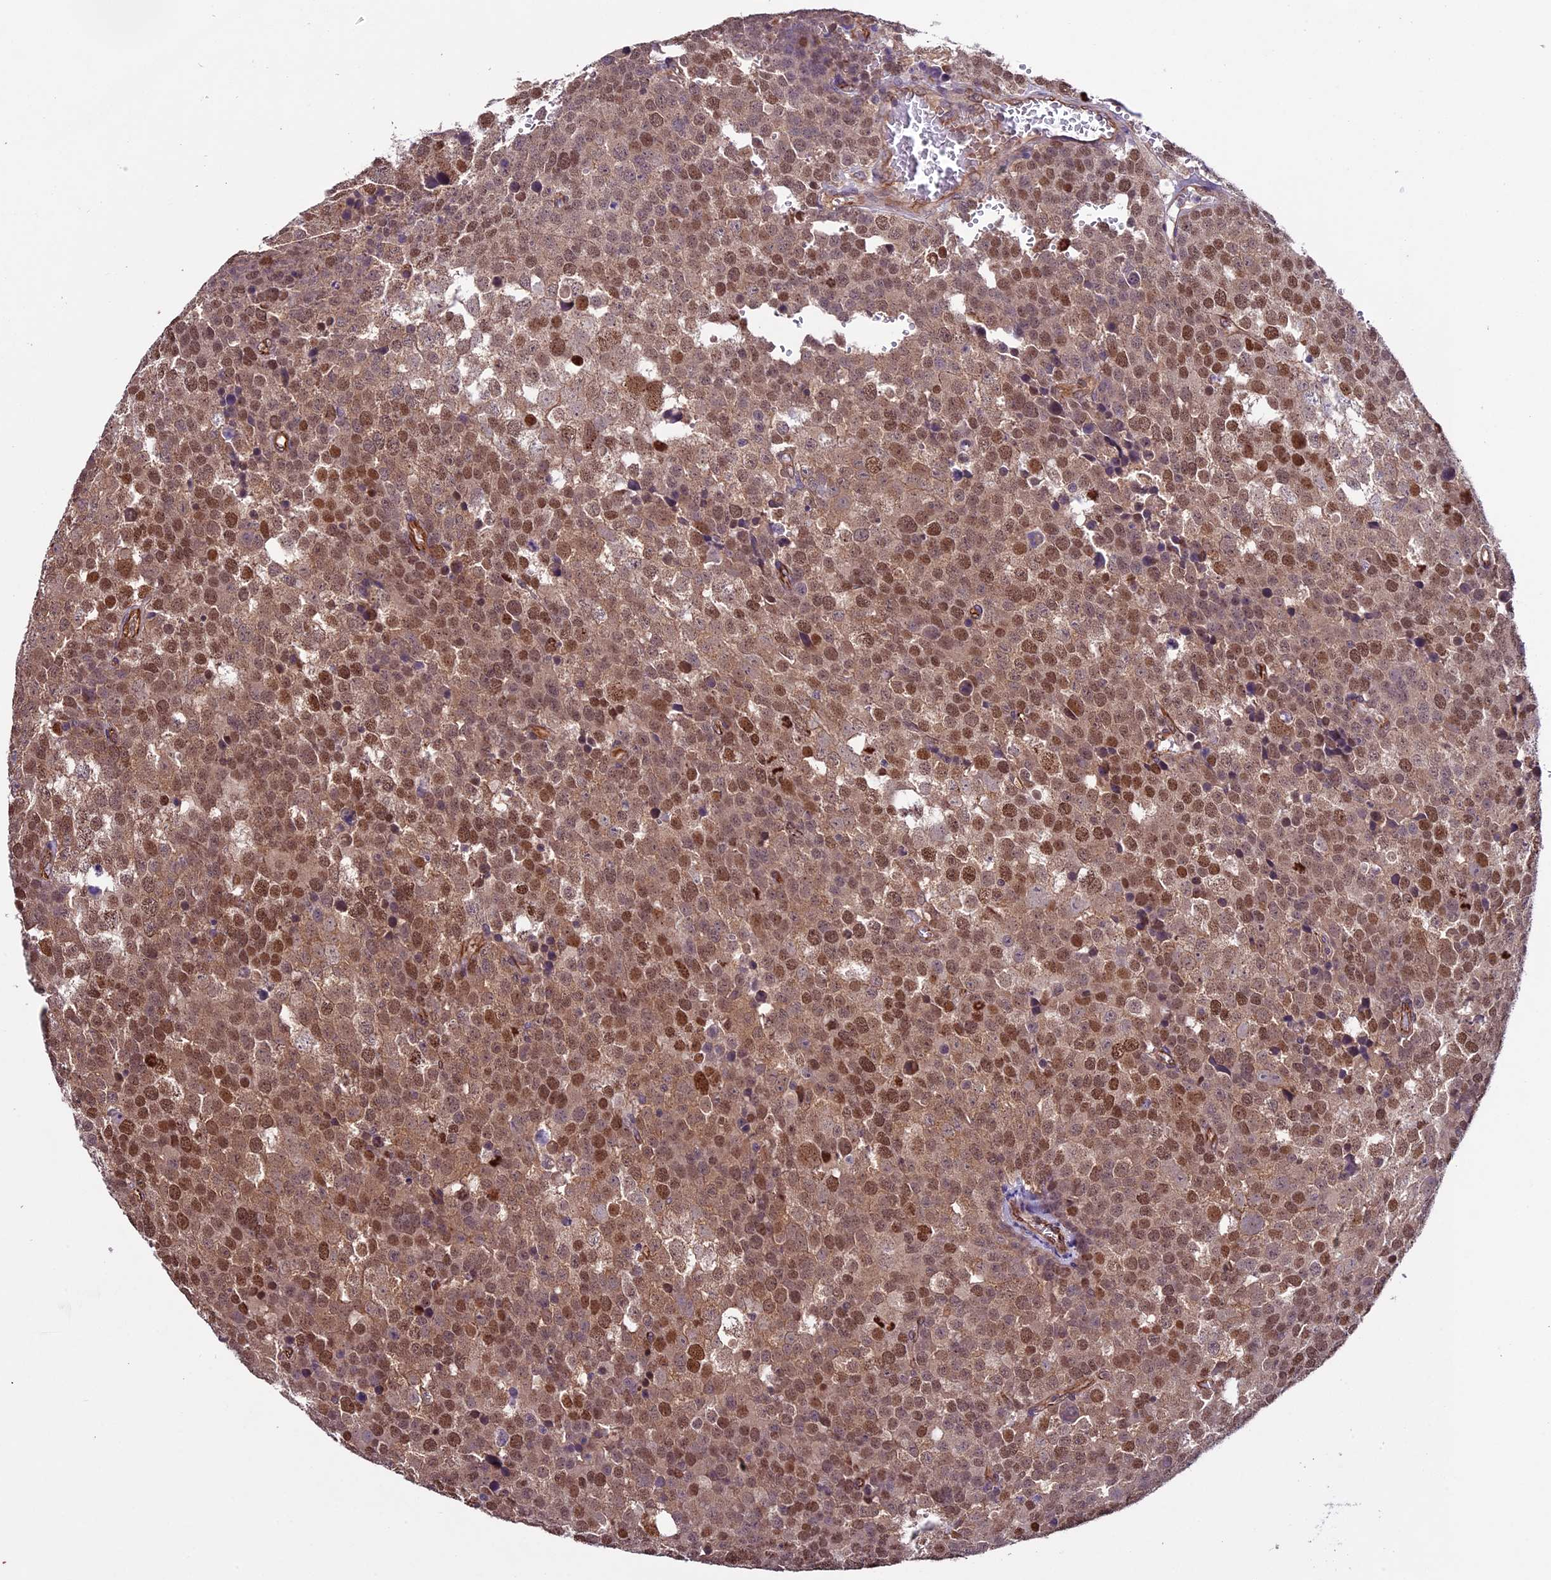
{"staining": {"intensity": "strong", "quantity": ">75%", "location": "nuclear"}, "tissue": "testis cancer", "cell_type": "Tumor cells", "image_type": "cancer", "snomed": [{"axis": "morphology", "description": "Seminoma, NOS"}, {"axis": "topography", "description": "Testis"}], "caption": "Immunohistochemistry histopathology image of testis cancer stained for a protein (brown), which shows high levels of strong nuclear staining in approximately >75% of tumor cells.", "gene": "C3orf70", "patient": {"sex": "male", "age": 71}}